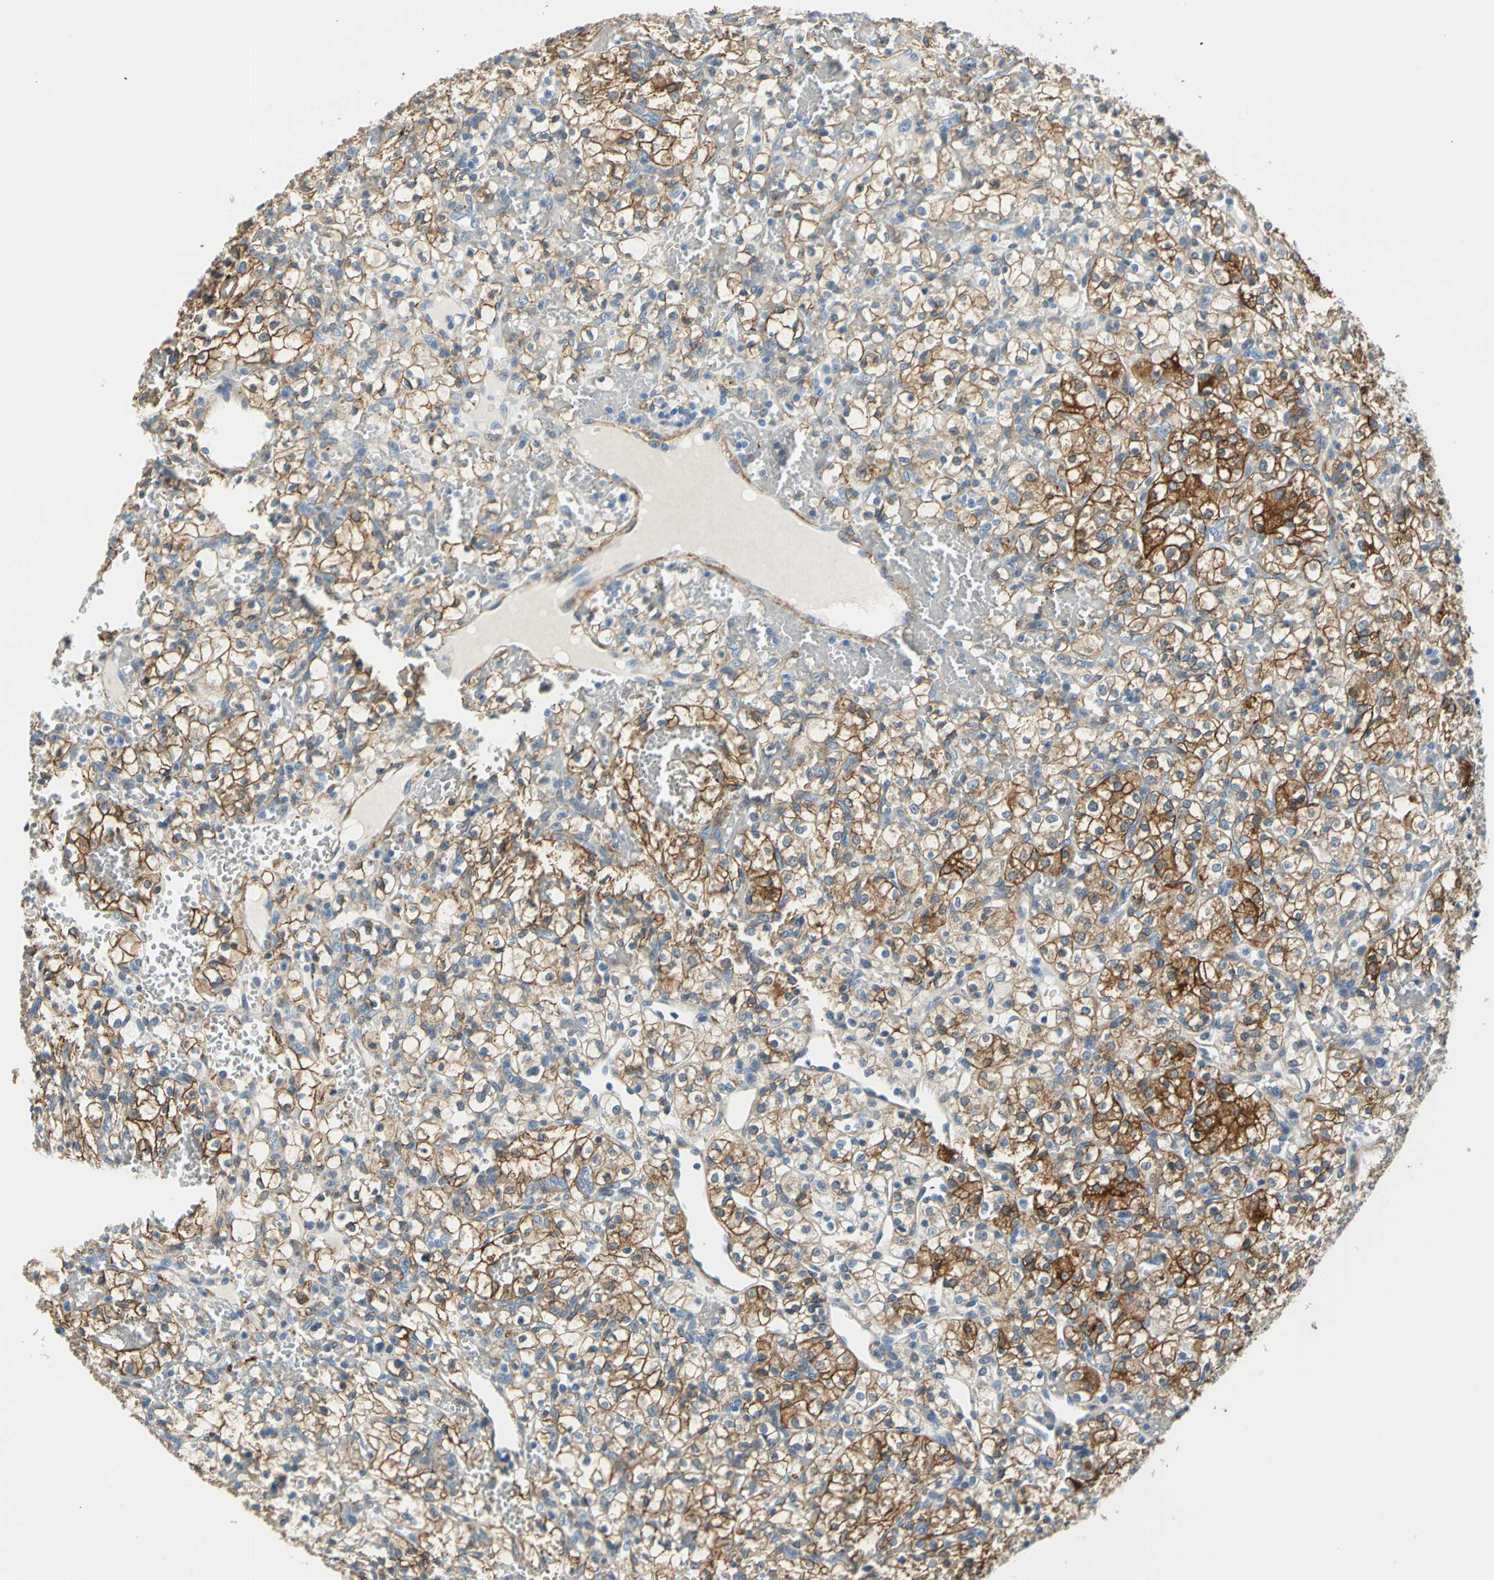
{"staining": {"intensity": "strong", "quantity": ">75%", "location": "cytoplasmic/membranous"}, "tissue": "renal cancer", "cell_type": "Tumor cells", "image_type": "cancer", "snomed": [{"axis": "morphology", "description": "Adenocarcinoma, NOS"}, {"axis": "topography", "description": "Kidney"}], "caption": "Protein expression analysis of renal cancer exhibits strong cytoplasmic/membranous expression in approximately >75% of tumor cells.", "gene": "AKAP12", "patient": {"sex": "female", "age": 60}}